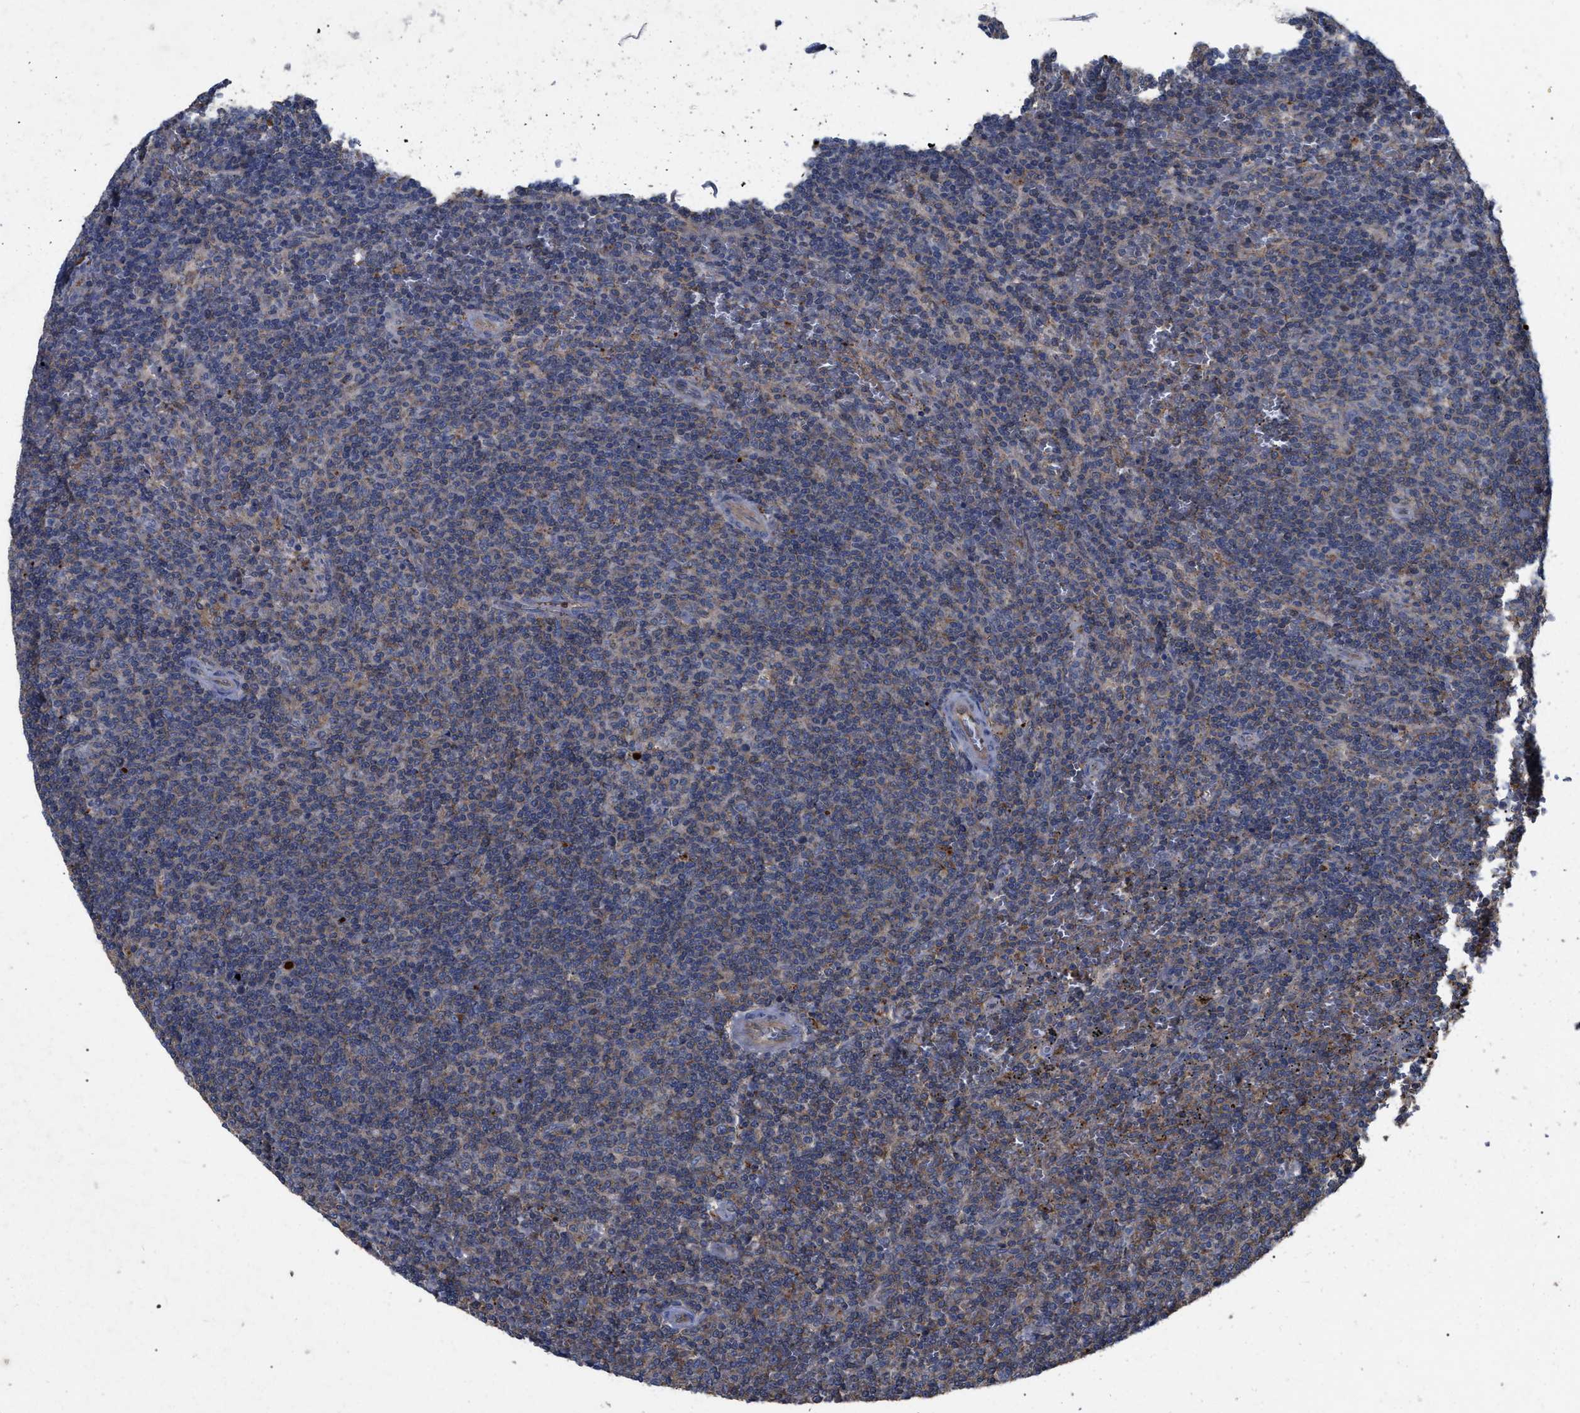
{"staining": {"intensity": "weak", "quantity": ">75%", "location": "cytoplasmic/membranous"}, "tissue": "lymphoma", "cell_type": "Tumor cells", "image_type": "cancer", "snomed": [{"axis": "morphology", "description": "Malignant lymphoma, non-Hodgkin's type, Low grade"}, {"axis": "topography", "description": "Spleen"}], "caption": "The photomicrograph shows immunohistochemical staining of low-grade malignant lymphoma, non-Hodgkin's type. There is weak cytoplasmic/membranous staining is identified in about >75% of tumor cells.", "gene": "FAM171A2", "patient": {"sex": "female", "age": 19}}